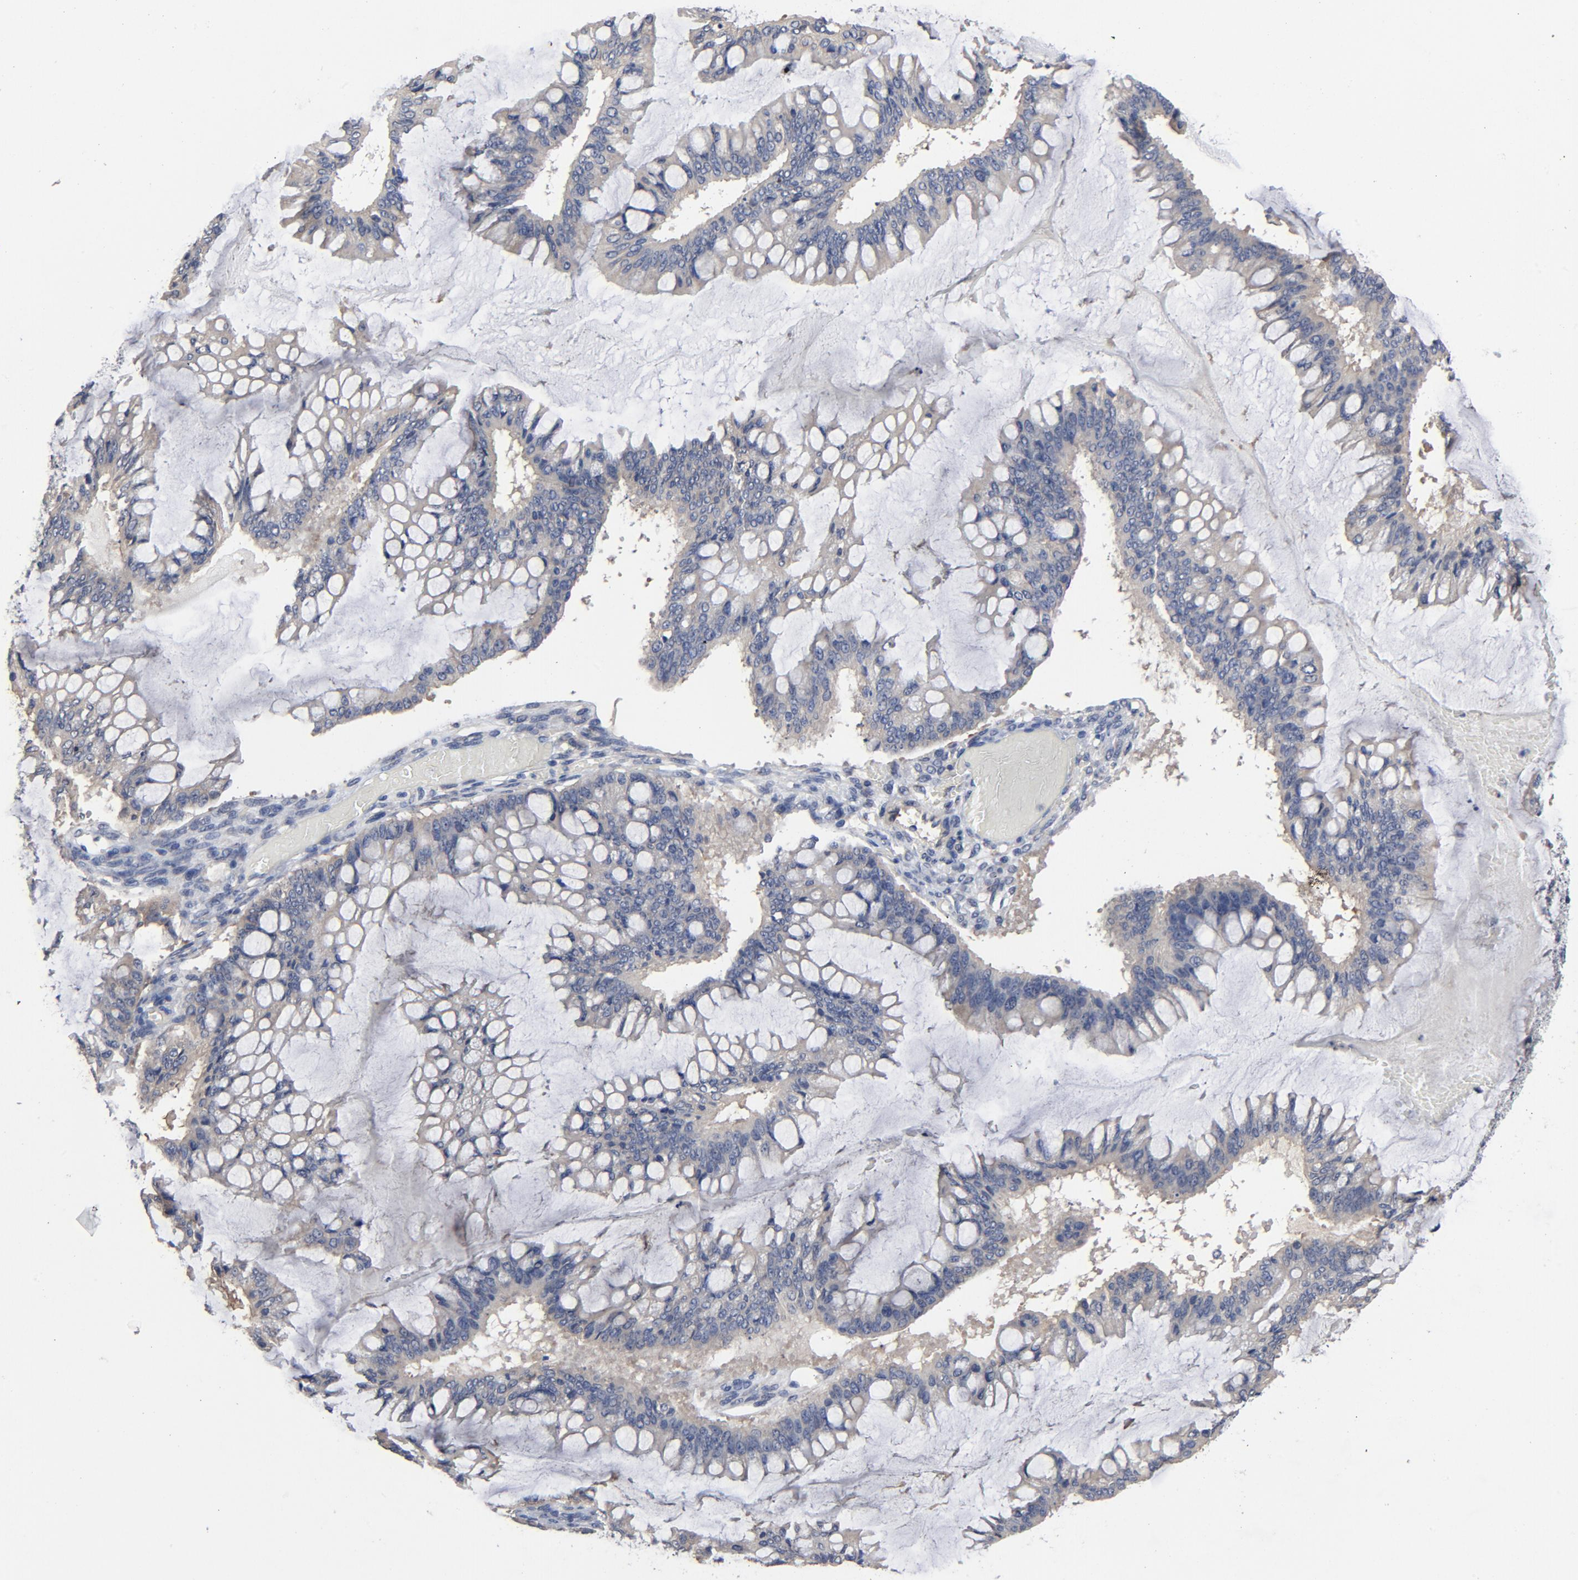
{"staining": {"intensity": "weak", "quantity": "25%-75%", "location": "cytoplasmic/membranous"}, "tissue": "ovarian cancer", "cell_type": "Tumor cells", "image_type": "cancer", "snomed": [{"axis": "morphology", "description": "Cystadenocarcinoma, mucinous, NOS"}, {"axis": "topography", "description": "Ovary"}], "caption": "An immunohistochemistry micrograph of neoplastic tissue is shown. Protein staining in brown labels weak cytoplasmic/membranous positivity in mucinous cystadenocarcinoma (ovarian) within tumor cells. Nuclei are stained in blue.", "gene": "DYNLT3", "patient": {"sex": "female", "age": 73}}